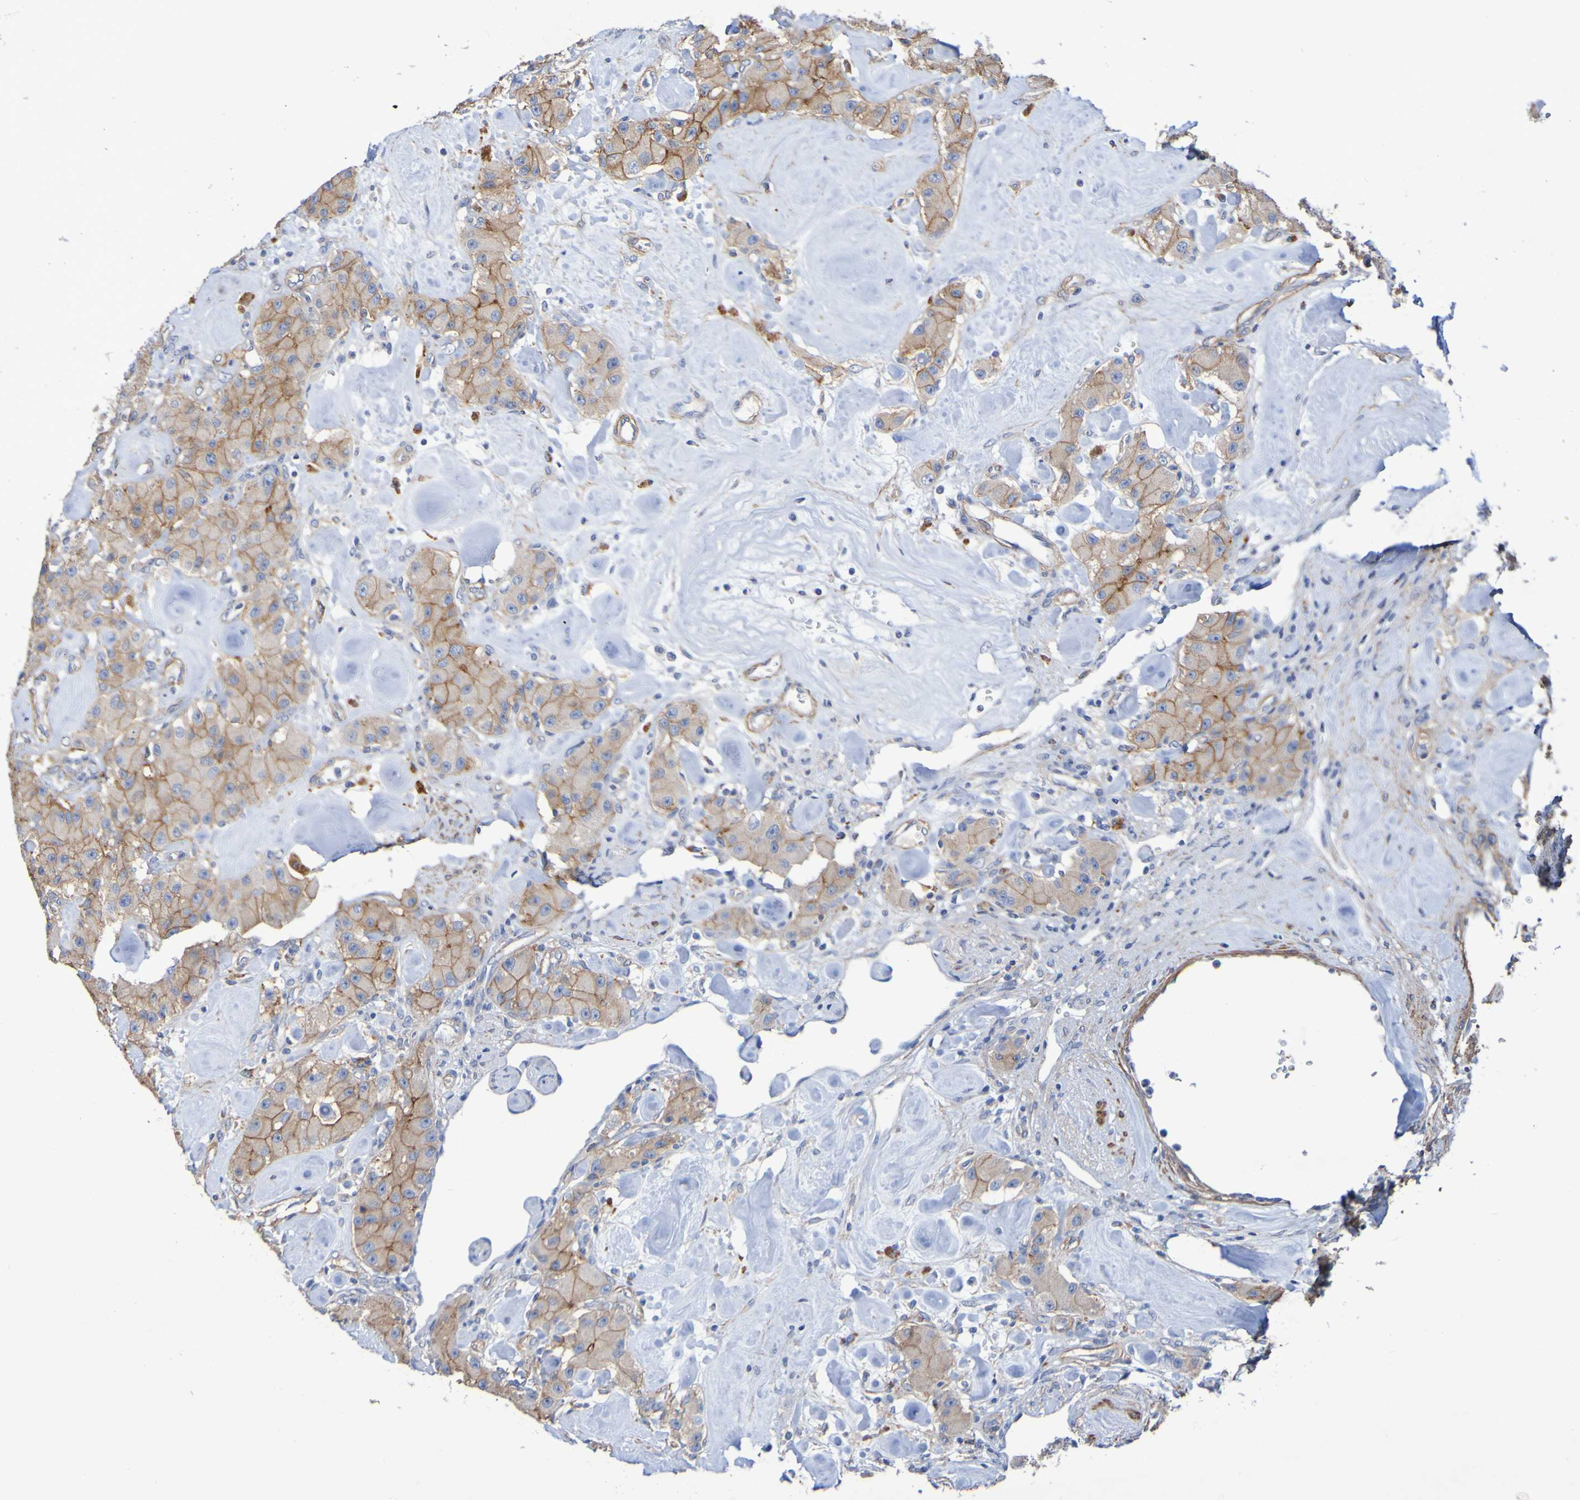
{"staining": {"intensity": "moderate", "quantity": ">75%", "location": "cytoplasmic/membranous"}, "tissue": "carcinoid", "cell_type": "Tumor cells", "image_type": "cancer", "snomed": [{"axis": "morphology", "description": "Carcinoid, malignant, NOS"}, {"axis": "topography", "description": "Pancreas"}], "caption": "Brown immunohistochemical staining in human carcinoid (malignant) exhibits moderate cytoplasmic/membranous positivity in about >75% of tumor cells. Using DAB (brown) and hematoxylin (blue) stains, captured at high magnification using brightfield microscopy.", "gene": "SRPRB", "patient": {"sex": "male", "age": 41}}